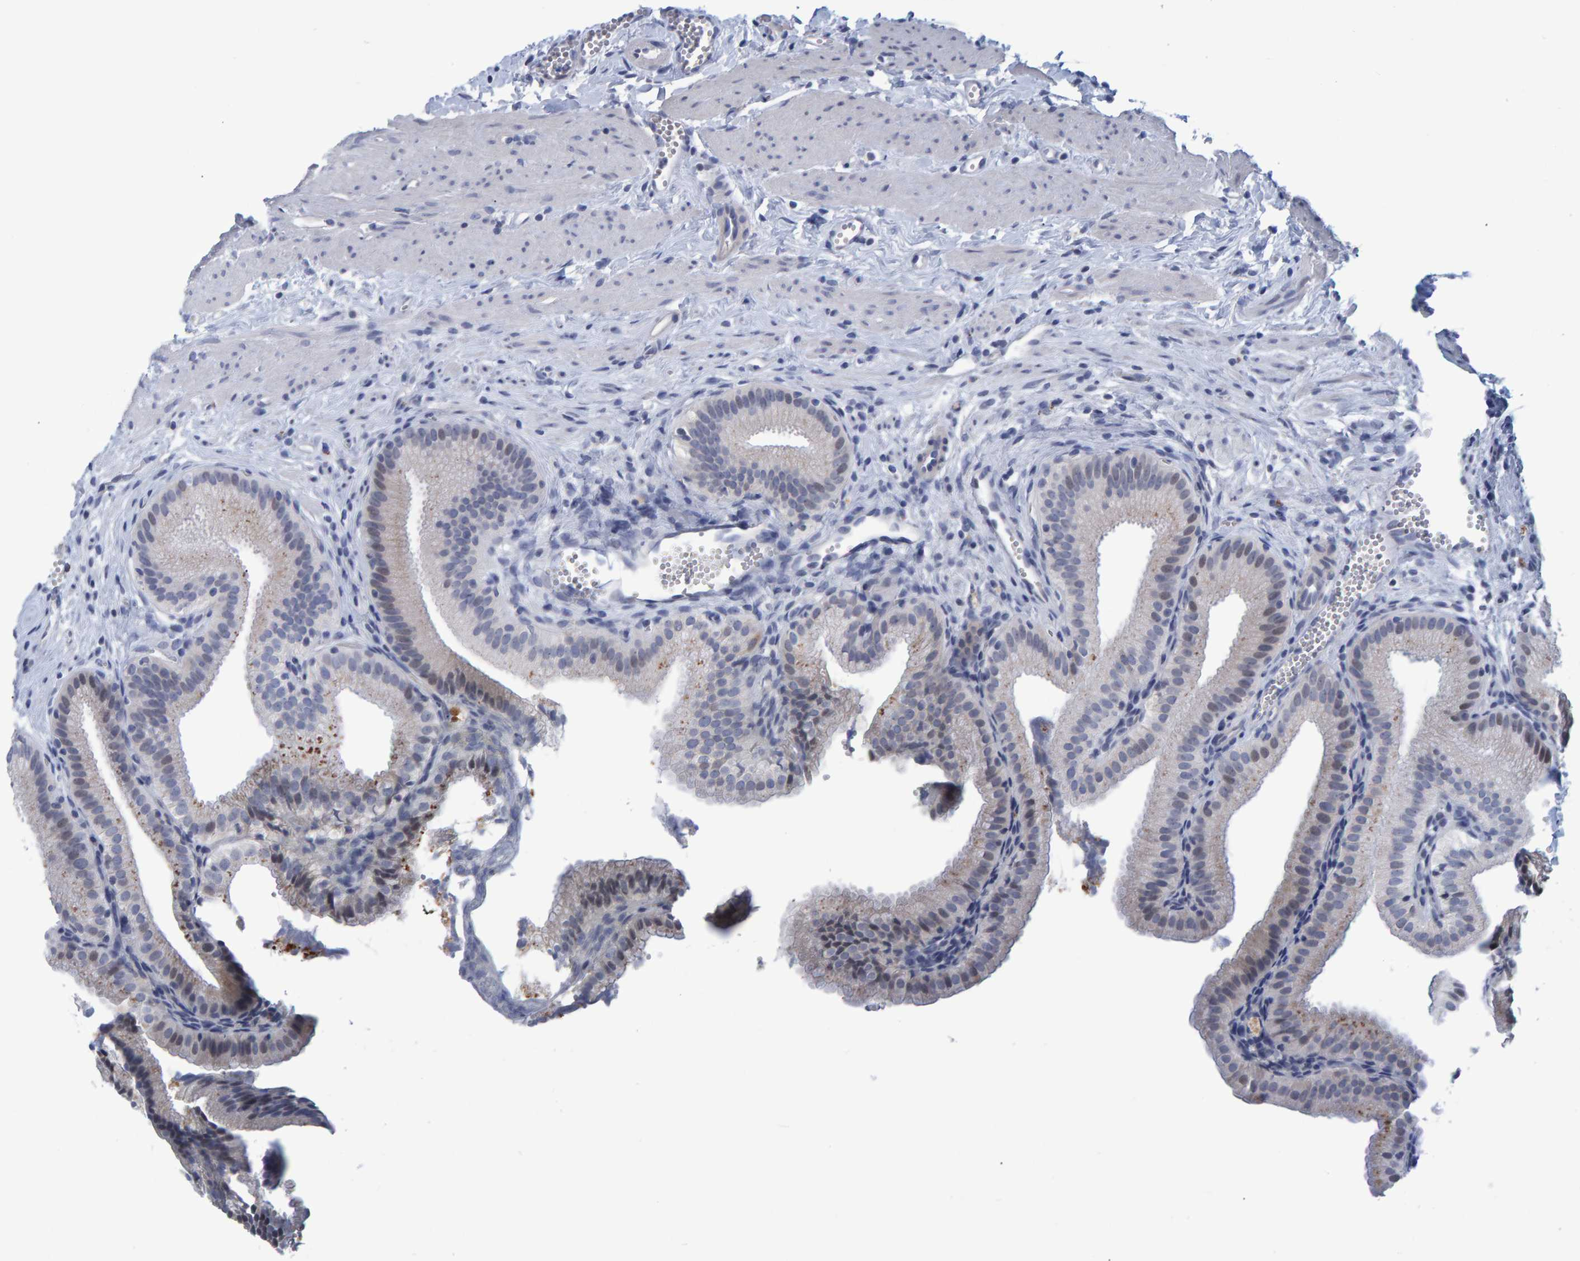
{"staining": {"intensity": "moderate", "quantity": "<25%", "location": "cytoplasmic/membranous"}, "tissue": "gallbladder", "cell_type": "Glandular cells", "image_type": "normal", "snomed": [{"axis": "morphology", "description": "Normal tissue, NOS"}, {"axis": "topography", "description": "Gallbladder"}], "caption": "High-power microscopy captured an IHC micrograph of normal gallbladder, revealing moderate cytoplasmic/membranous positivity in approximately <25% of glandular cells.", "gene": "PROCA1", "patient": {"sex": "male", "age": 38}}